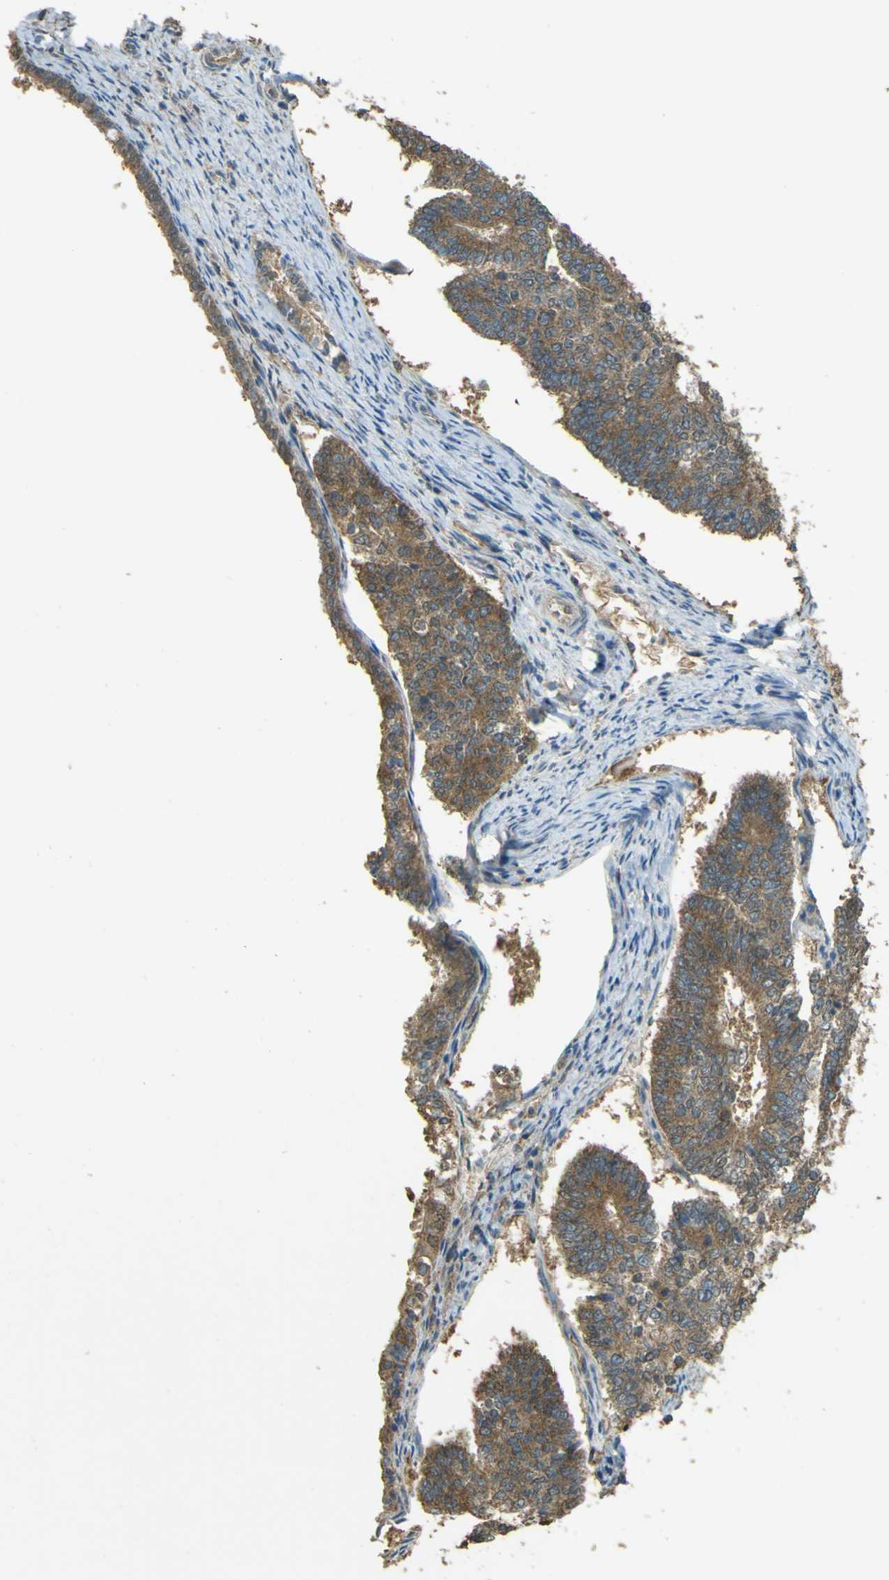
{"staining": {"intensity": "moderate", "quantity": ">75%", "location": "cytoplasmic/membranous"}, "tissue": "endometrial cancer", "cell_type": "Tumor cells", "image_type": "cancer", "snomed": [{"axis": "morphology", "description": "Adenocarcinoma, NOS"}, {"axis": "topography", "description": "Endometrium"}], "caption": "This image exhibits endometrial cancer (adenocarcinoma) stained with immunohistochemistry (IHC) to label a protein in brown. The cytoplasmic/membranous of tumor cells show moderate positivity for the protein. Nuclei are counter-stained blue.", "gene": "GOLGA1", "patient": {"sex": "female", "age": 70}}